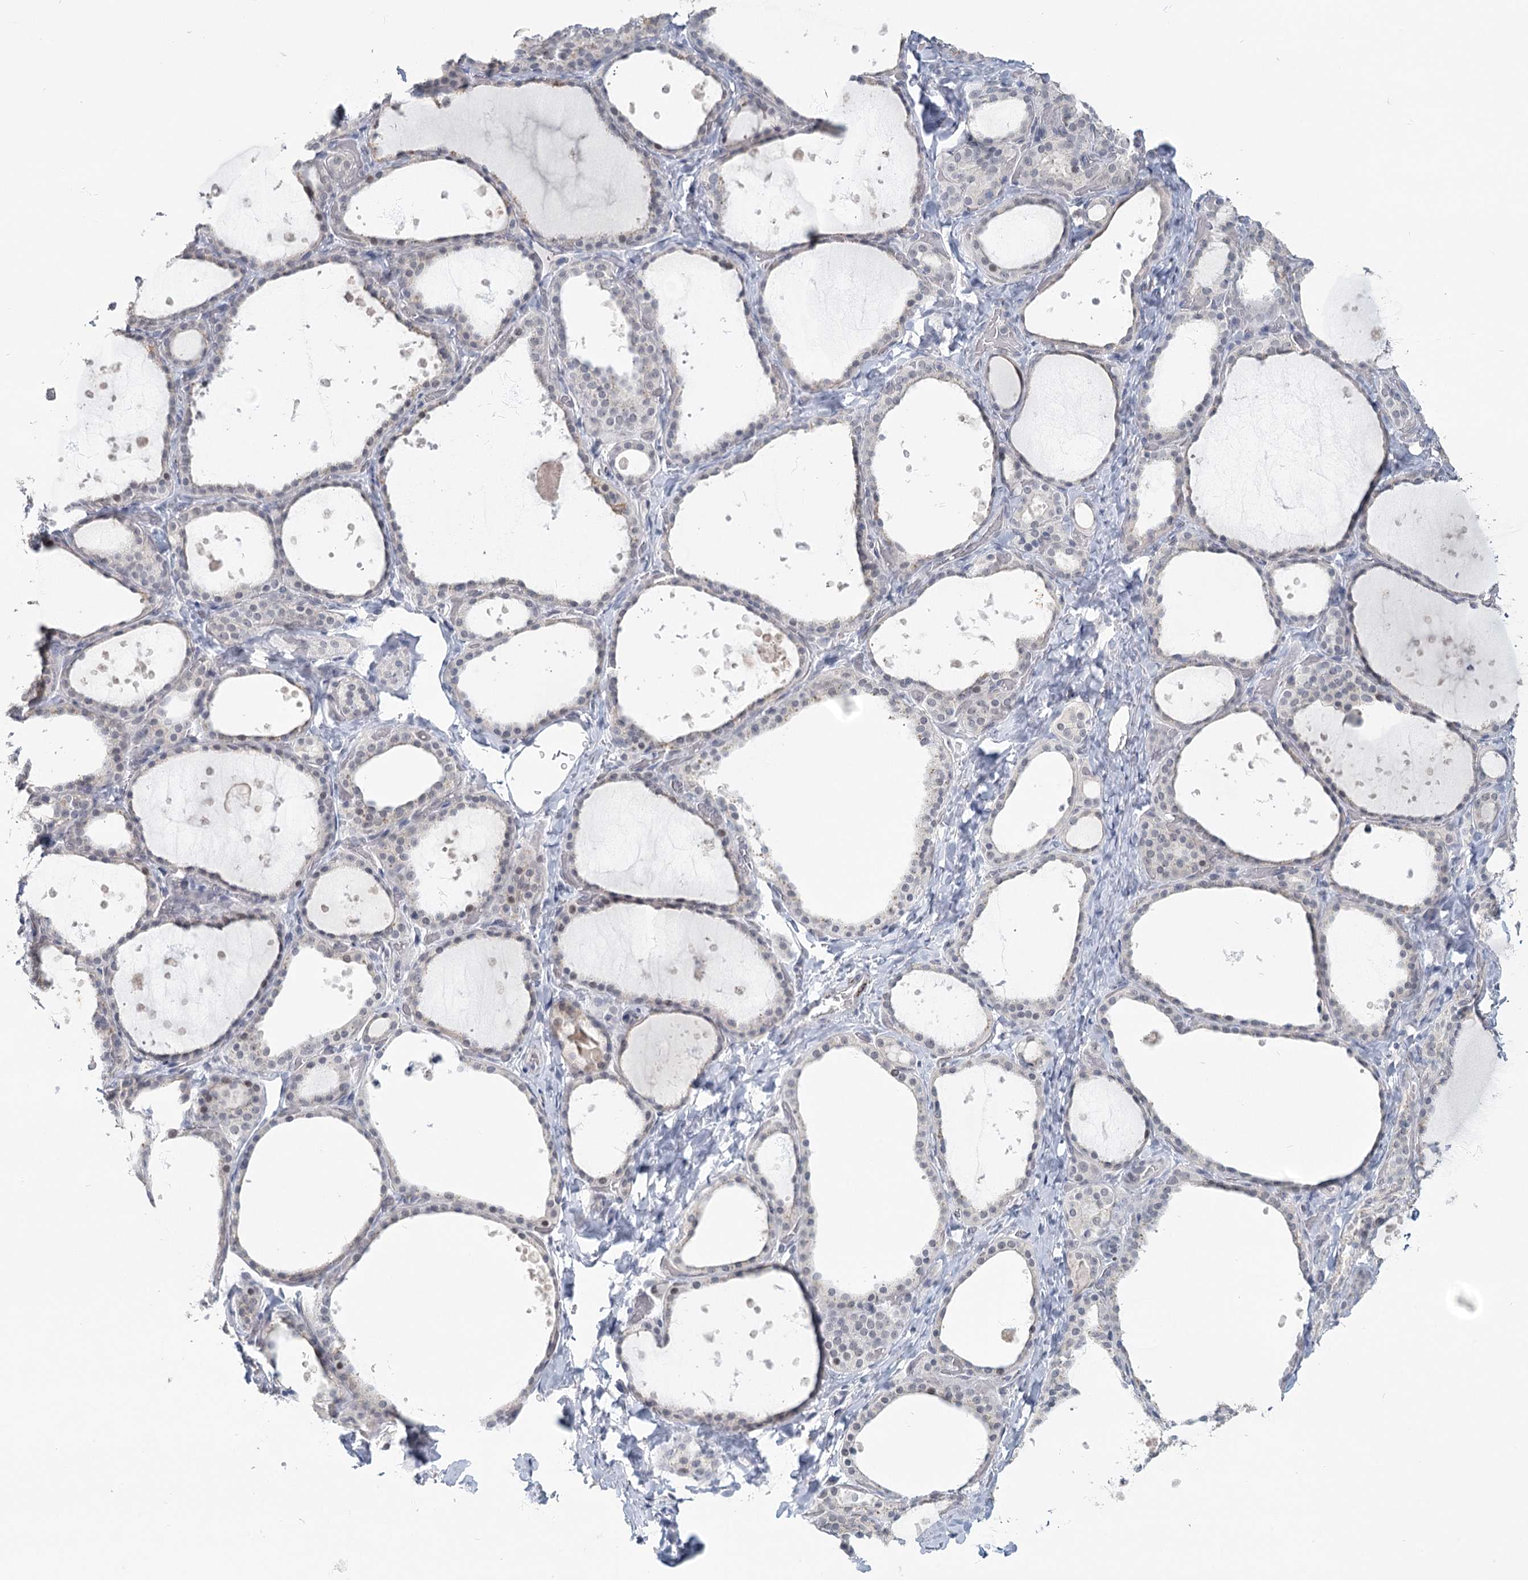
{"staining": {"intensity": "negative", "quantity": "none", "location": "none"}, "tissue": "thyroid gland", "cell_type": "Glandular cells", "image_type": "normal", "snomed": [{"axis": "morphology", "description": "Normal tissue, NOS"}, {"axis": "topography", "description": "Thyroid gland"}], "caption": "An image of human thyroid gland is negative for staining in glandular cells. (DAB immunohistochemistry (IHC) with hematoxylin counter stain).", "gene": "TMEM70", "patient": {"sex": "female", "age": 44}}